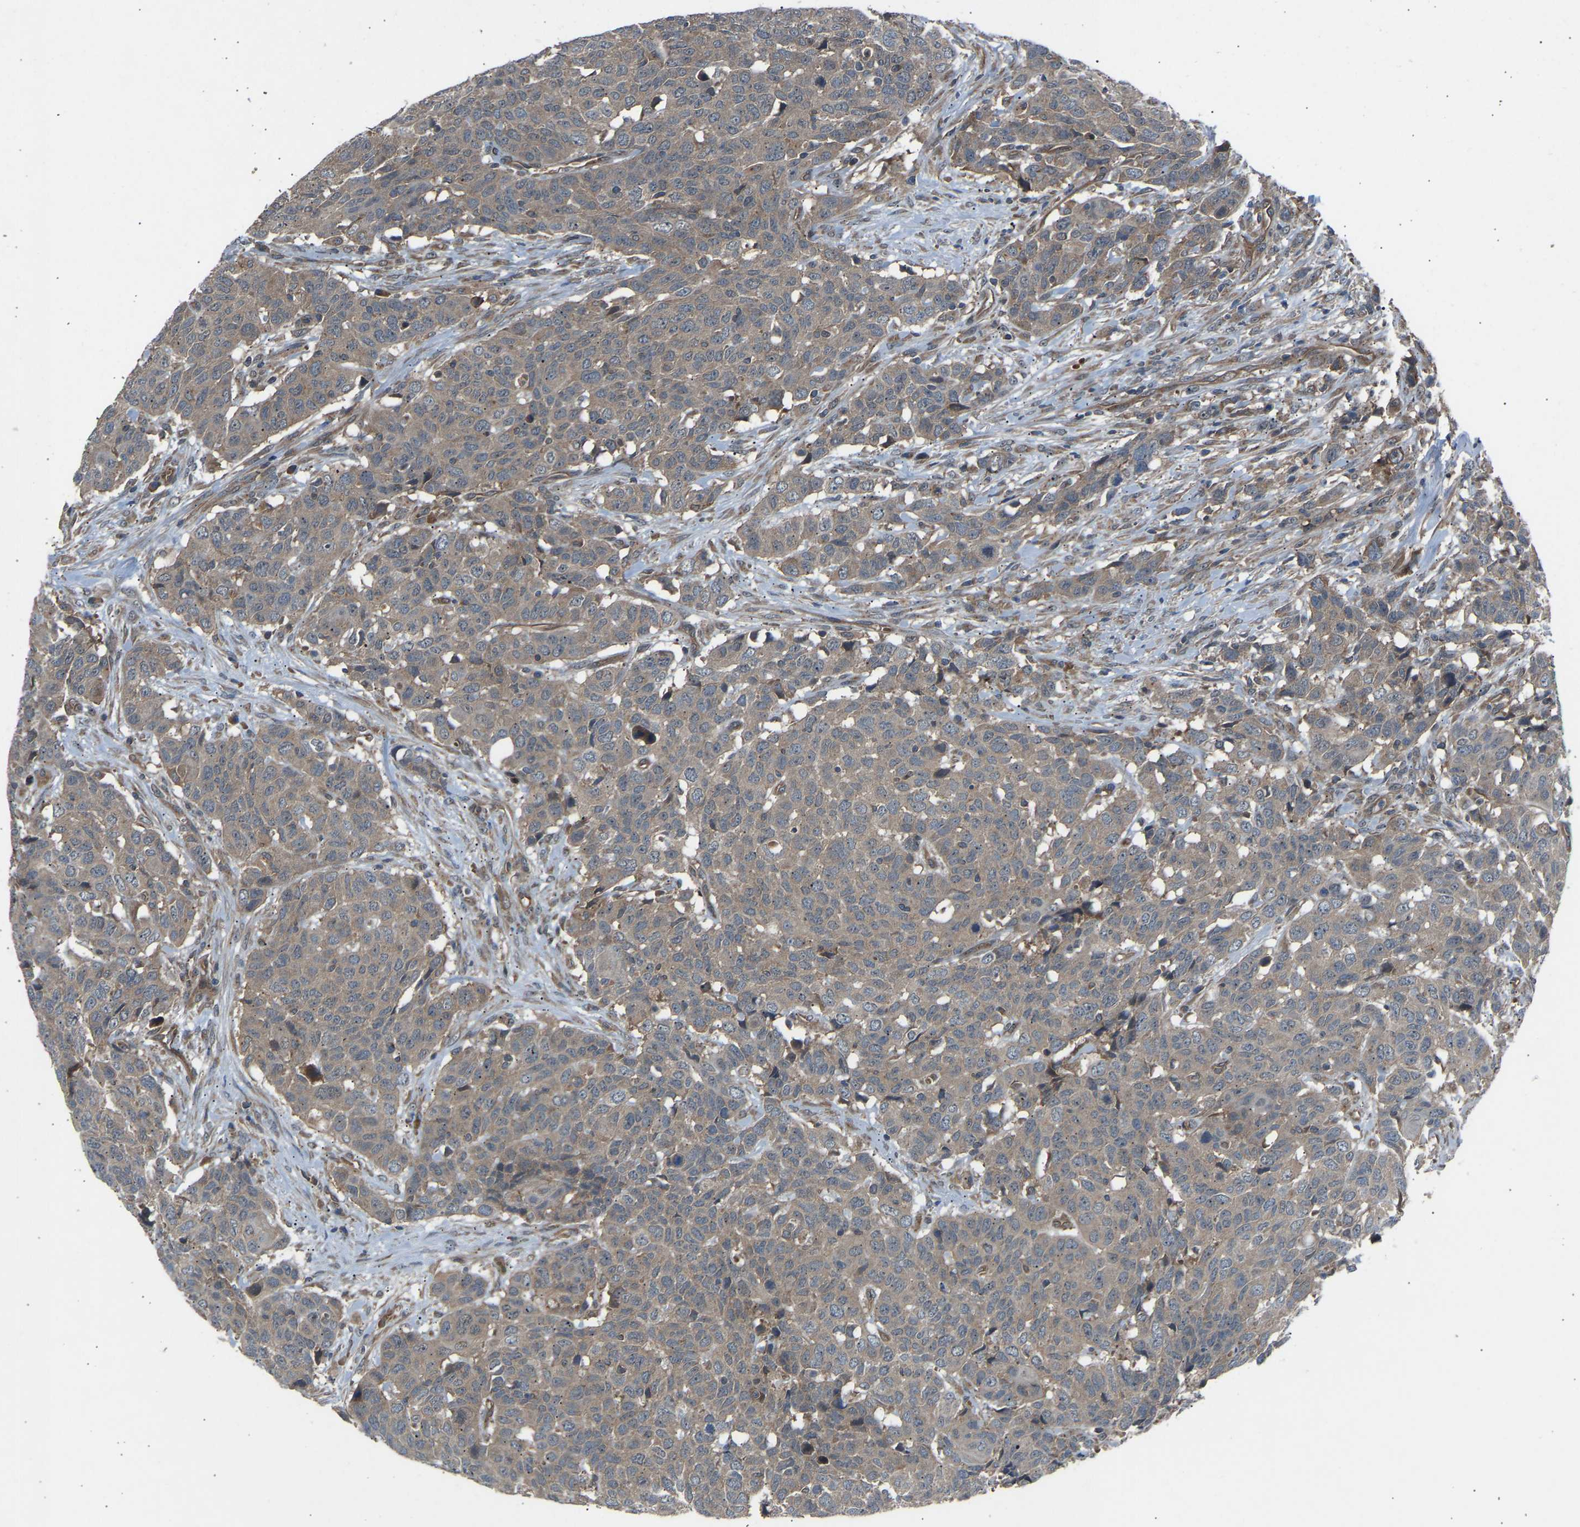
{"staining": {"intensity": "weak", "quantity": ">75%", "location": "cytoplasmic/membranous"}, "tissue": "head and neck cancer", "cell_type": "Tumor cells", "image_type": "cancer", "snomed": [{"axis": "morphology", "description": "Squamous cell carcinoma, NOS"}, {"axis": "topography", "description": "Head-Neck"}], "caption": "Human head and neck cancer stained with a brown dye displays weak cytoplasmic/membranous positive positivity in approximately >75% of tumor cells.", "gene": "GAS2L1", "patient": {"sex": "male", "age": 66}}